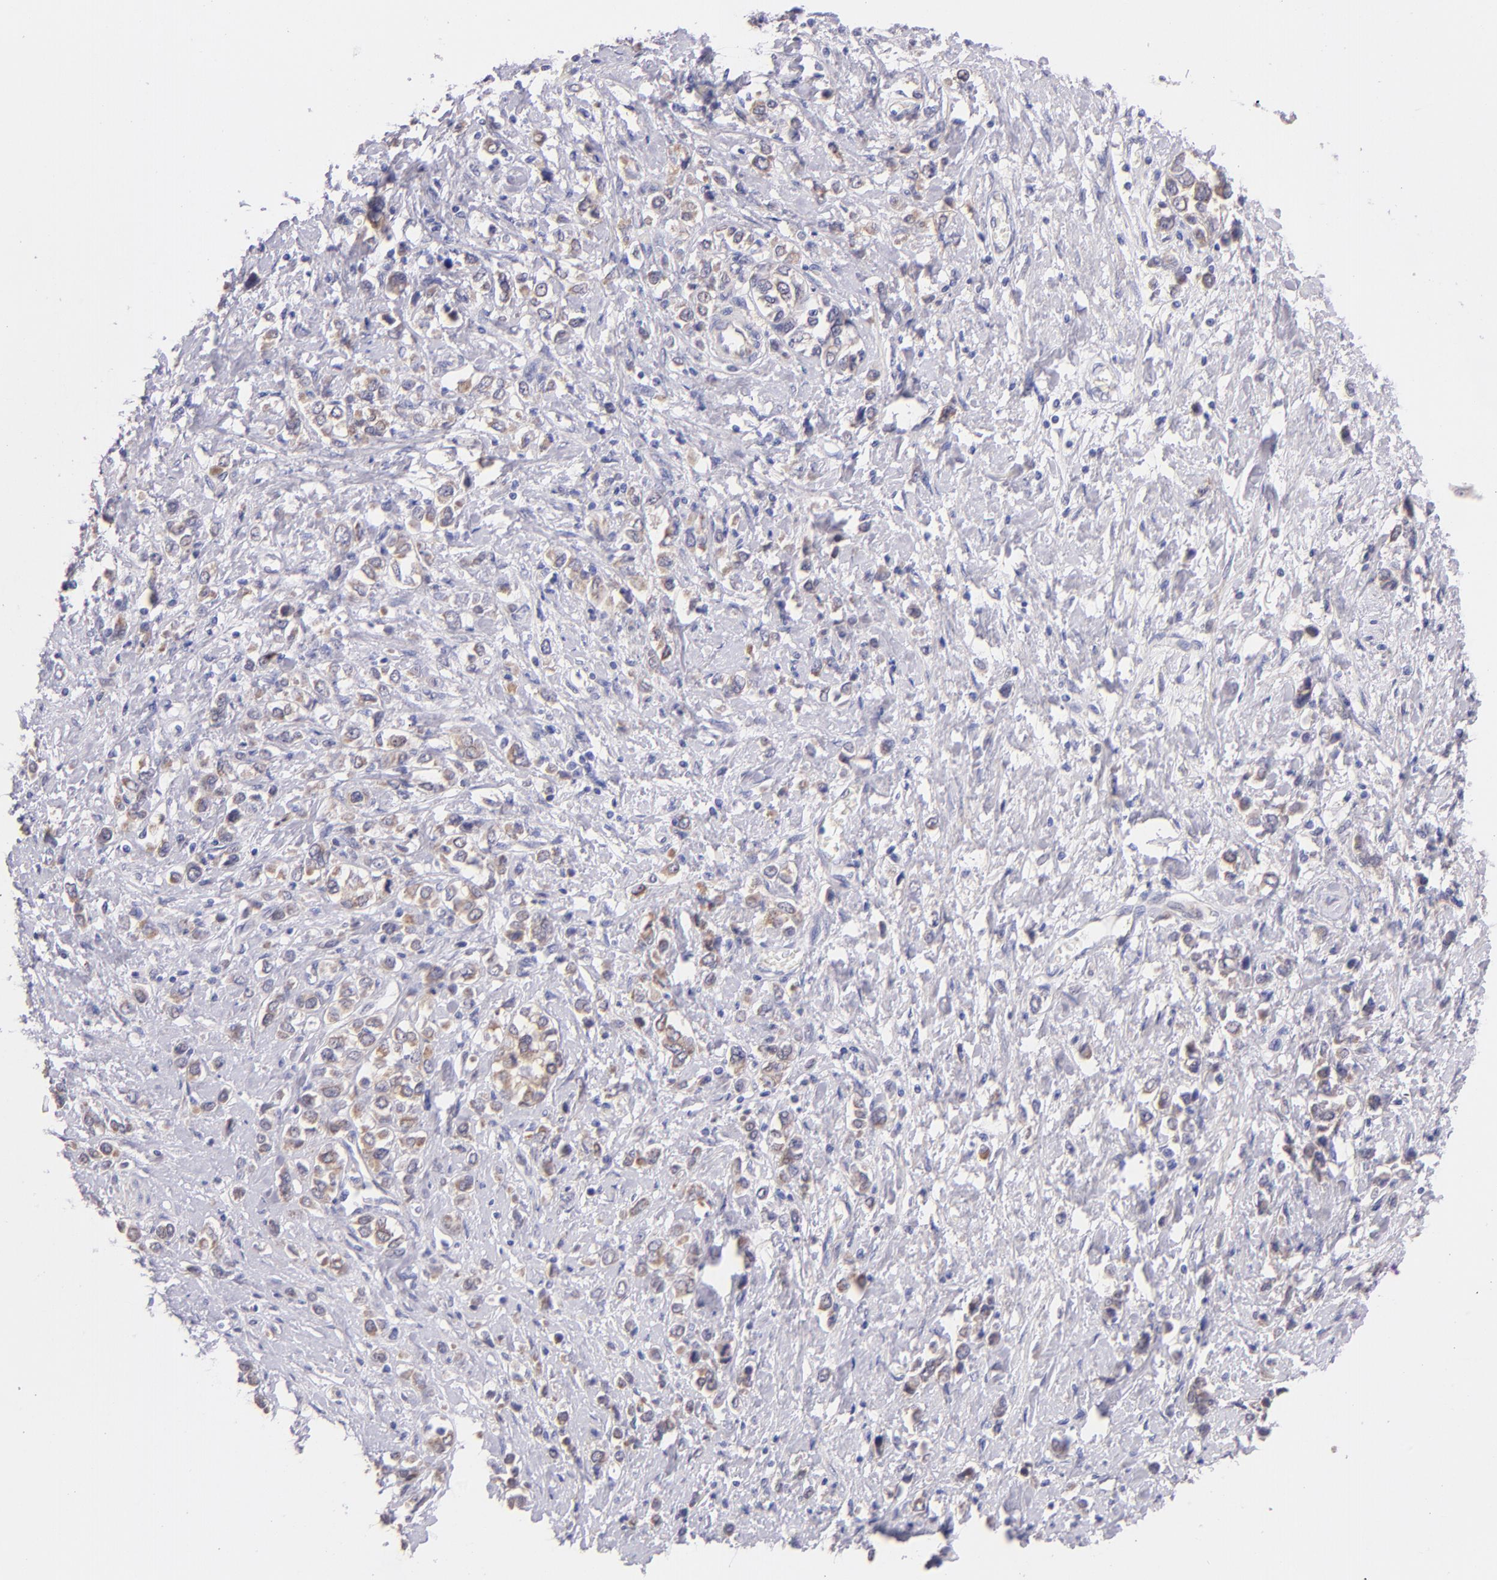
{"staining": {"intensity": "weak", "quantity": ">75%", "location": "cytoplasmic/membranous"}, "tissue": "stomach cancer", "cell_type": "Tumor cells", "image_type": "cancer", "snomed": [{"axis": "morphology", "description": "Adenocarcinoma, NOS"}, {"axis": "topography", "description": "Stomach, upper"}], "caption": "DAB immunohistochemical staining of stomach adenocarcinoma shows weak cytoplasmic/membranous protein staining in about >75% of tumor cells.", "gene": "SH2D4A", "patient": {"sex": "male", "age": 76}}